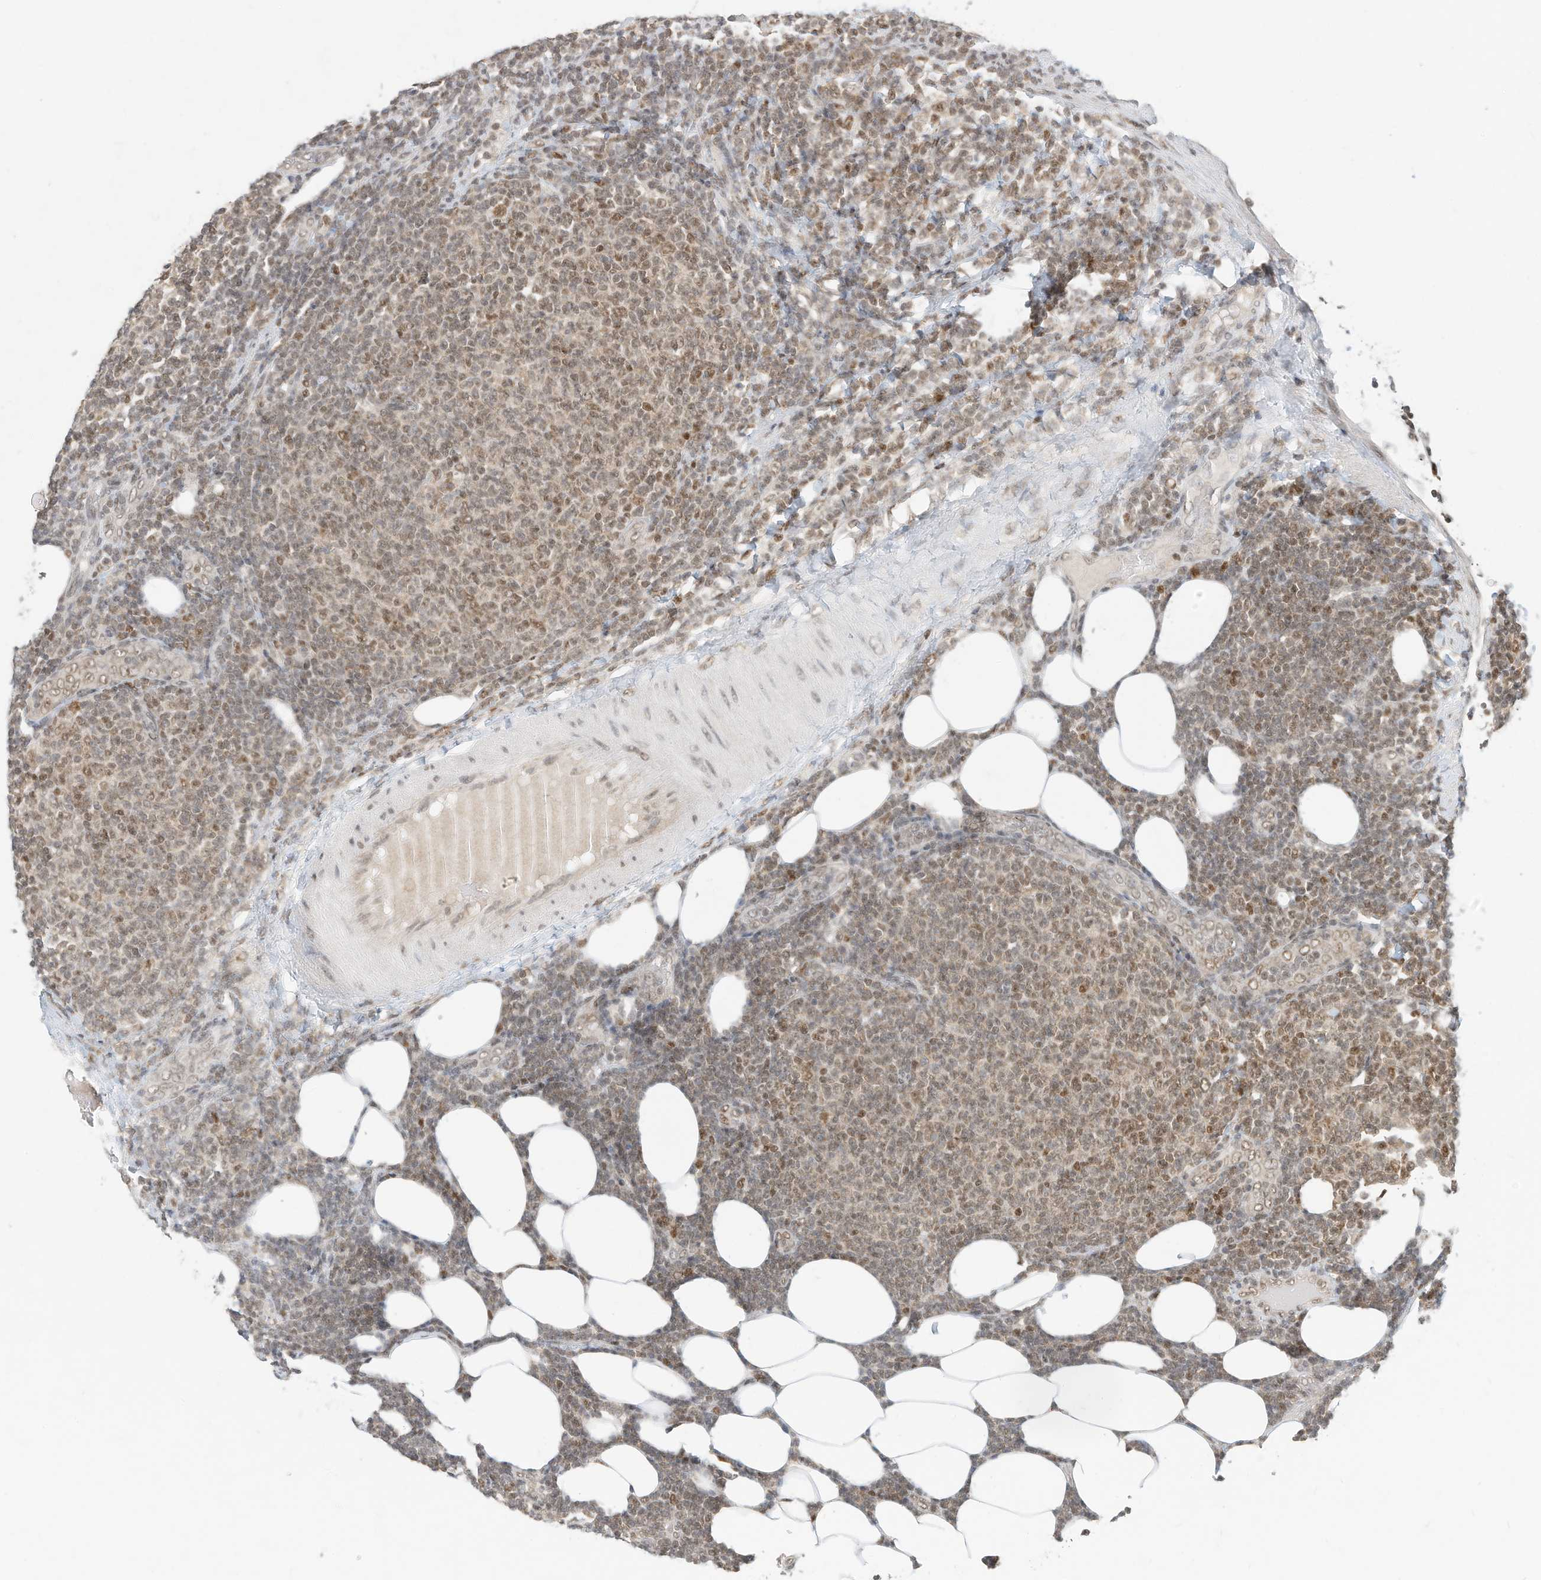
{"staining": {"intensity": "moderate", "quantity": "25%-75%", "location": "nuclear"}, "tissue": "lymphoma", "cell_type": "Tumor cells", "image_type": "cancer", "snomed": [{"axis": "morphology", "description": "Malignant lymphoma, non-Hodgkin's type, Low grade"}, {"axis": "topography", "description": "Lymph node"}], "caption": "Protein expression analysis of lymphoma shows moderate nuclear expression in approximately 25%-75% of tumor cells.", "gene": "OGT", "patient": {"sex": "male", "age": 66}}